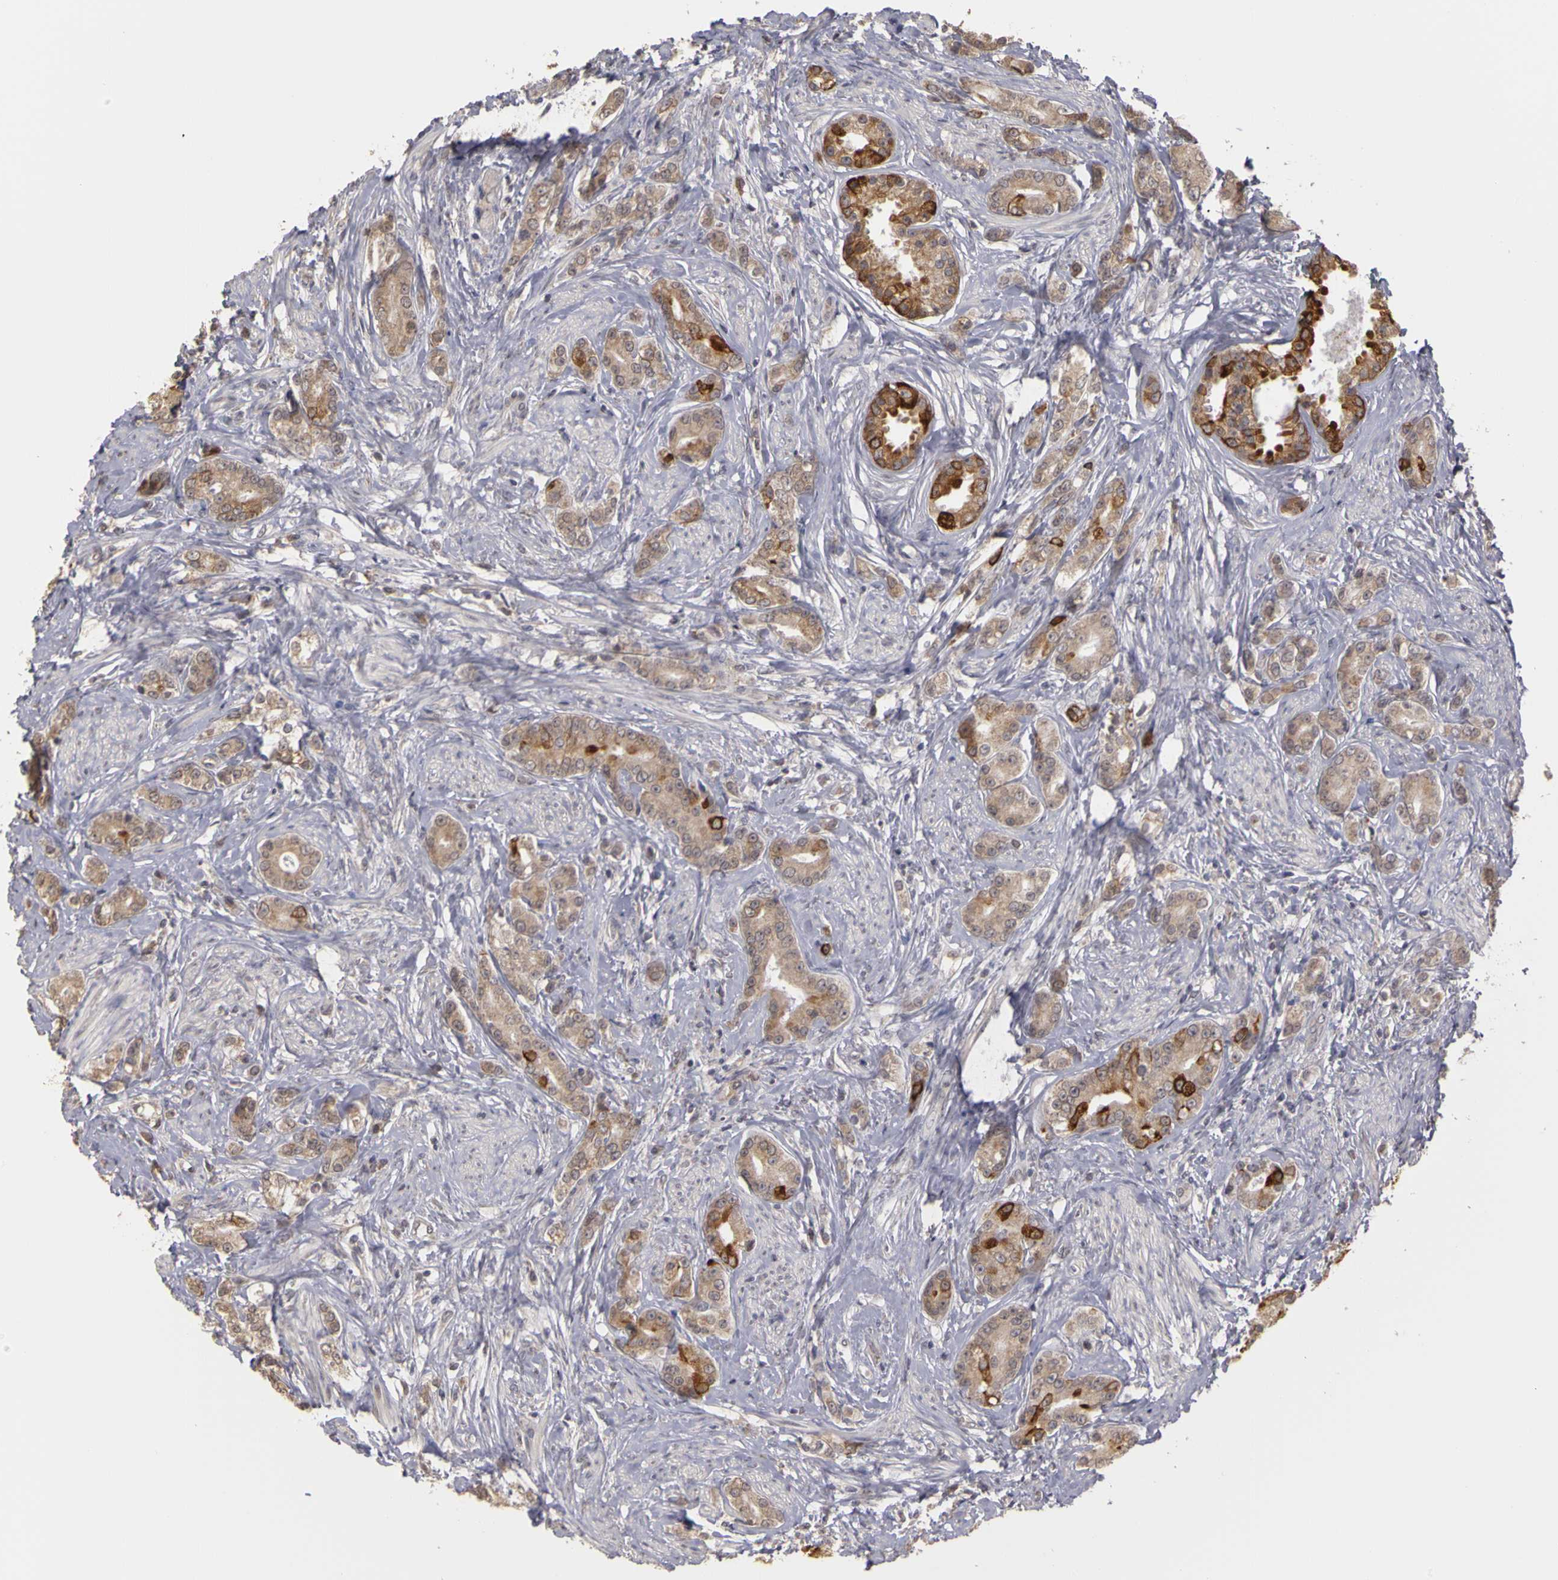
{"staining": {"intensity": "moderate", "quantity": ">75%", "location": "cytoplasmic/membranous"}, "tissue": "prostate cancer", "cell_type": "Tumor cells", "image_type": "cancer", "snomed": [{"axis": "morphology", "description": "Adenocarcinoma, Medium grade"}, {"axis": "topography", "description": "Prostate"}], "caption": "IHC micrograph of neoplastic tissue: prostate cancer stained using IHC exhibits medium levels of moderate protein expression localized specifically in the cytoplasmic/membranous of tumor cells, appearing as a cytoplasmic/membranous brown color.", "gene": "FRMD7", "patient": {"sex": "male", "age": 59}}